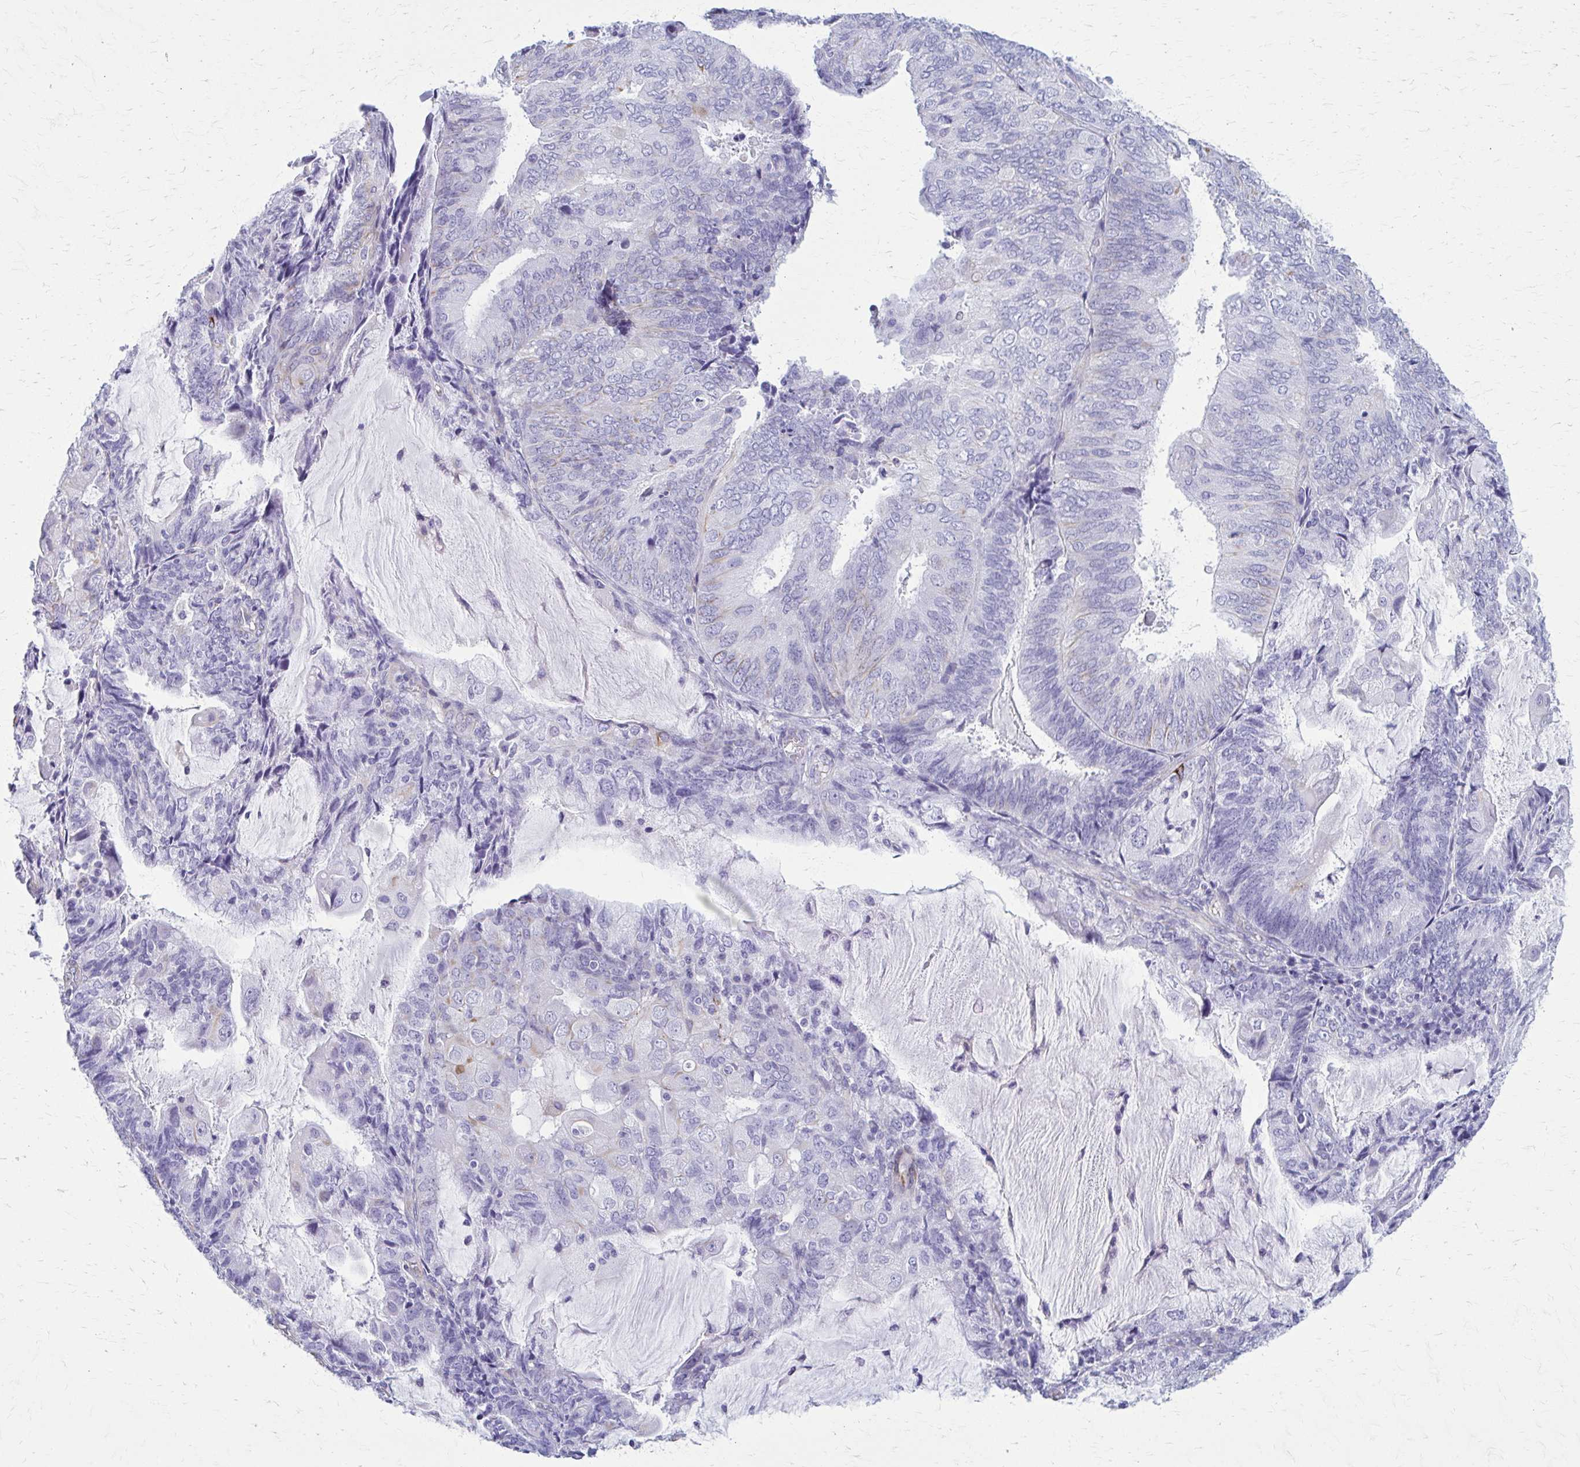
{"staining": {"intensity": "negative", "quantity": "none", "location": "none"}, "tissue": "endometrial cancer", "cell_type": "Tumor cells", "image_type": "cancer", "snomed": [{"axis": "morphology", "description": "Adenocarcinoma, NOS"}, {"axis": "topography", "description": "Endometrium"}], "caption": "Tumor cells show no significant protein staining in adenocarcinoma (endometrial).", "gene": "GFAP", "patient": {"sex": "female", "age": 81}}